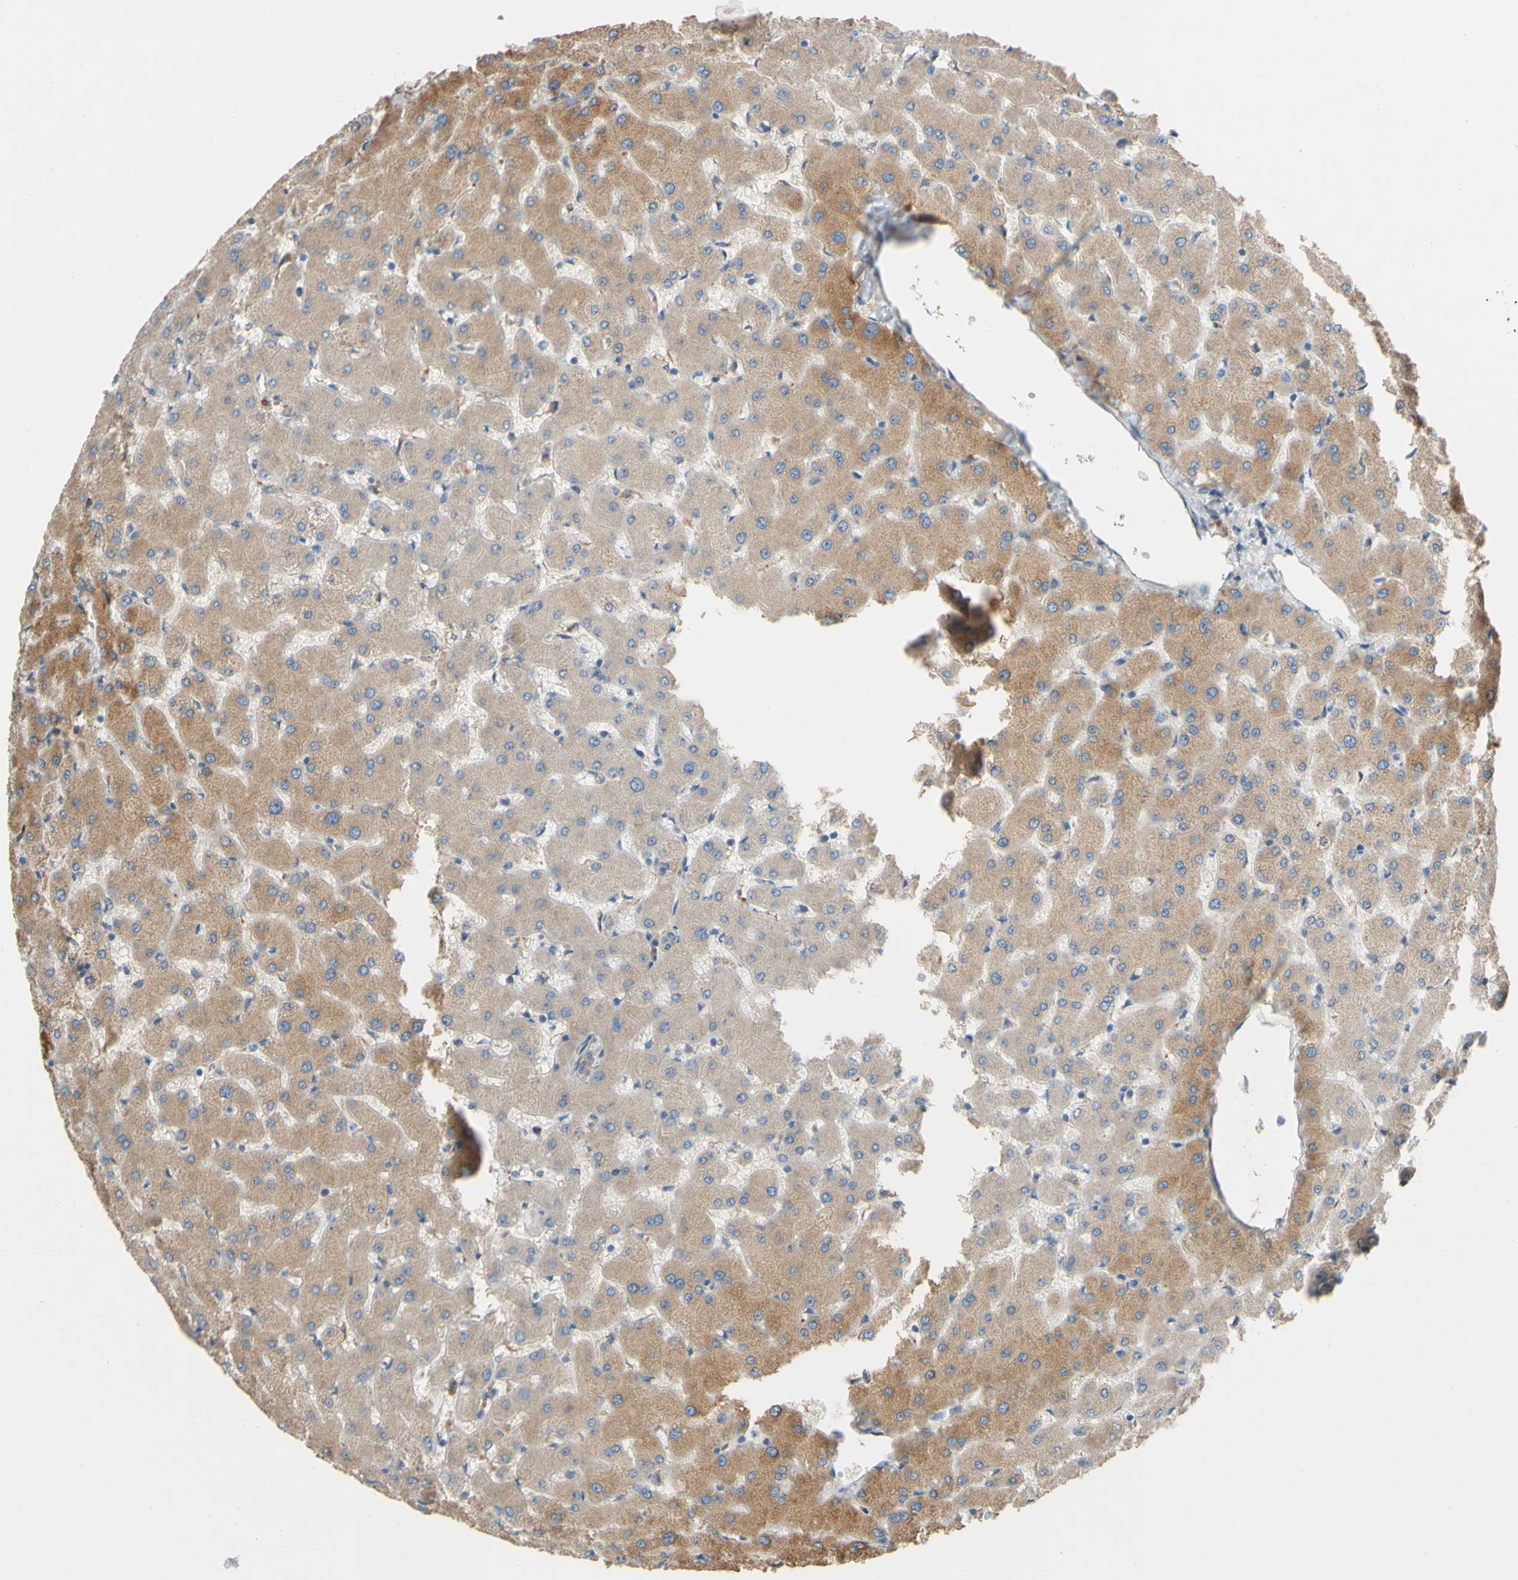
{"staining": {"intensity": "weak", "quantity": ">75%", "location": "cytoplasmic/membranous"}, "tissue": "liver", "cell_type": "Cholangiocytes", "image_type": "normal", "snomed": [{"axis": "morphology", "description": "Normal tissue, NOS"}, {"axis": "topography", "description": "Liver"}], "caption": "Weak cytoplasmic/membranous protein positivity is present in approximately >75% of cholangiocytes in liver. (IHC, brightfield microscopy, high magnification).", "gene": "DKK3", "patient": {"sex": "female", "age": 63}}